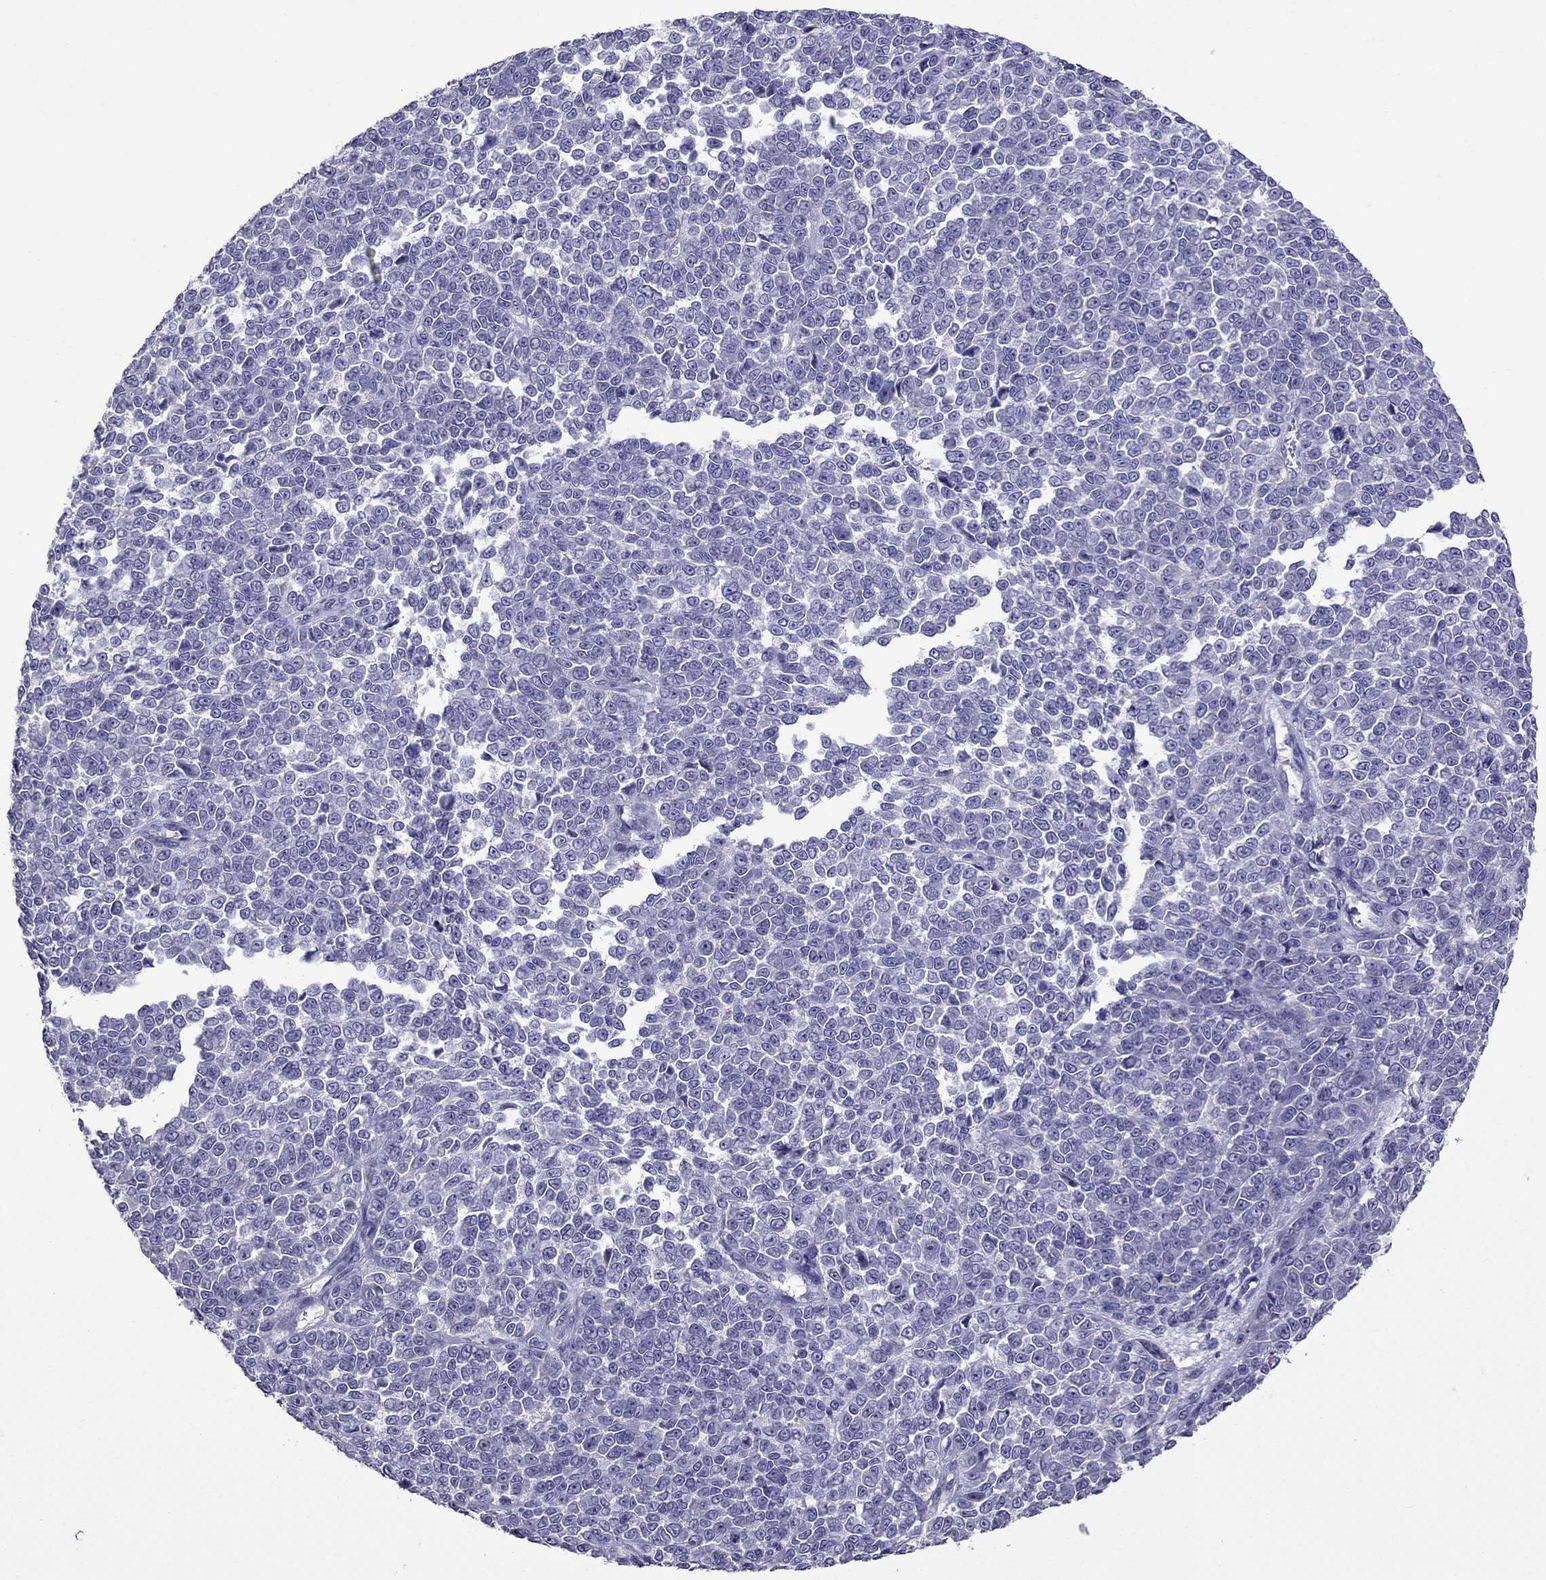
{"staining": {"intensity": "negative", "quantity": "none", "location": "none"}, "tissue": "melanoma", "cell_type": "Tumor cells", "image_type": "cancer", "snomed": [{"axis": "morphology", "description": "Malignant melanoma, NOS"}, {"axis": "topography", "description": "Skin"}], "caption": "Malignant melanoma was stained to show a protein in brown. There is no significant expression in tumor cells.", "gene": "OXCT2", "patient": {"sex": "female", "age": 95}}